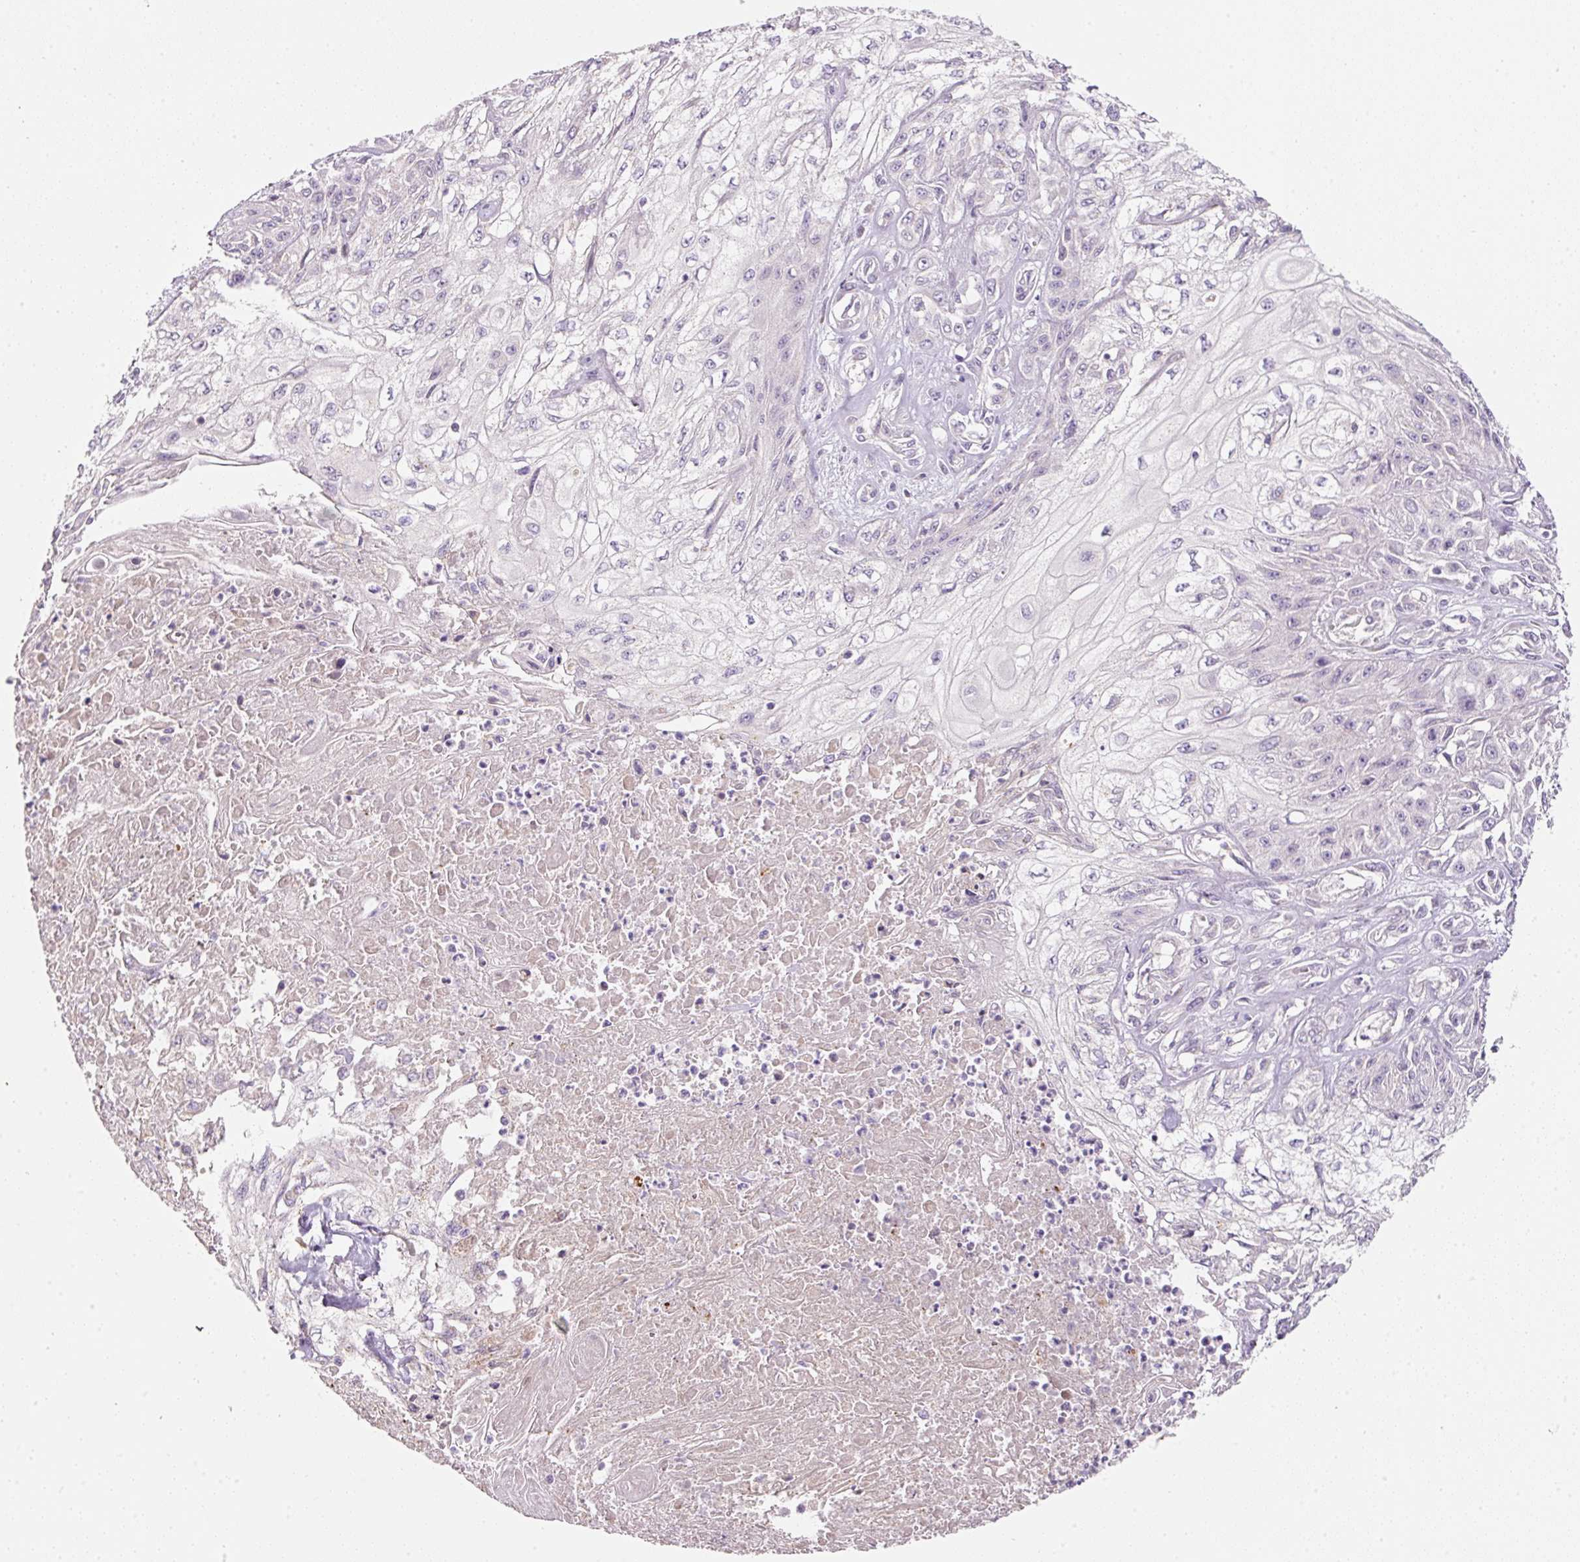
{"staining": {"intensity": "negative", "quantity": "none", "location": "none"}, "tissue": "skin cancer", "cell_type": "Tumor cells", "image_type": "cancer", "snomed": [{"axis": "morphology", "description": "Squamous cell carcinoma, NOS"}, {"axis": "morphology", "description": "Squamous cell carcinoma, metastatic, NOS"}, {"axis": "topography", "description": "Skin"}, {"axis": "topography", "description": "Lymph node"}], "caption": "Immunohistochemical staining of skin metastatic squamous cell carcinoma reveals no significant expression in tumor cells. (DAB immunohistochemistry (IHC), high magnification).", "gene": "NBPF11", "patient": {"sex": "male", "age": 75}}